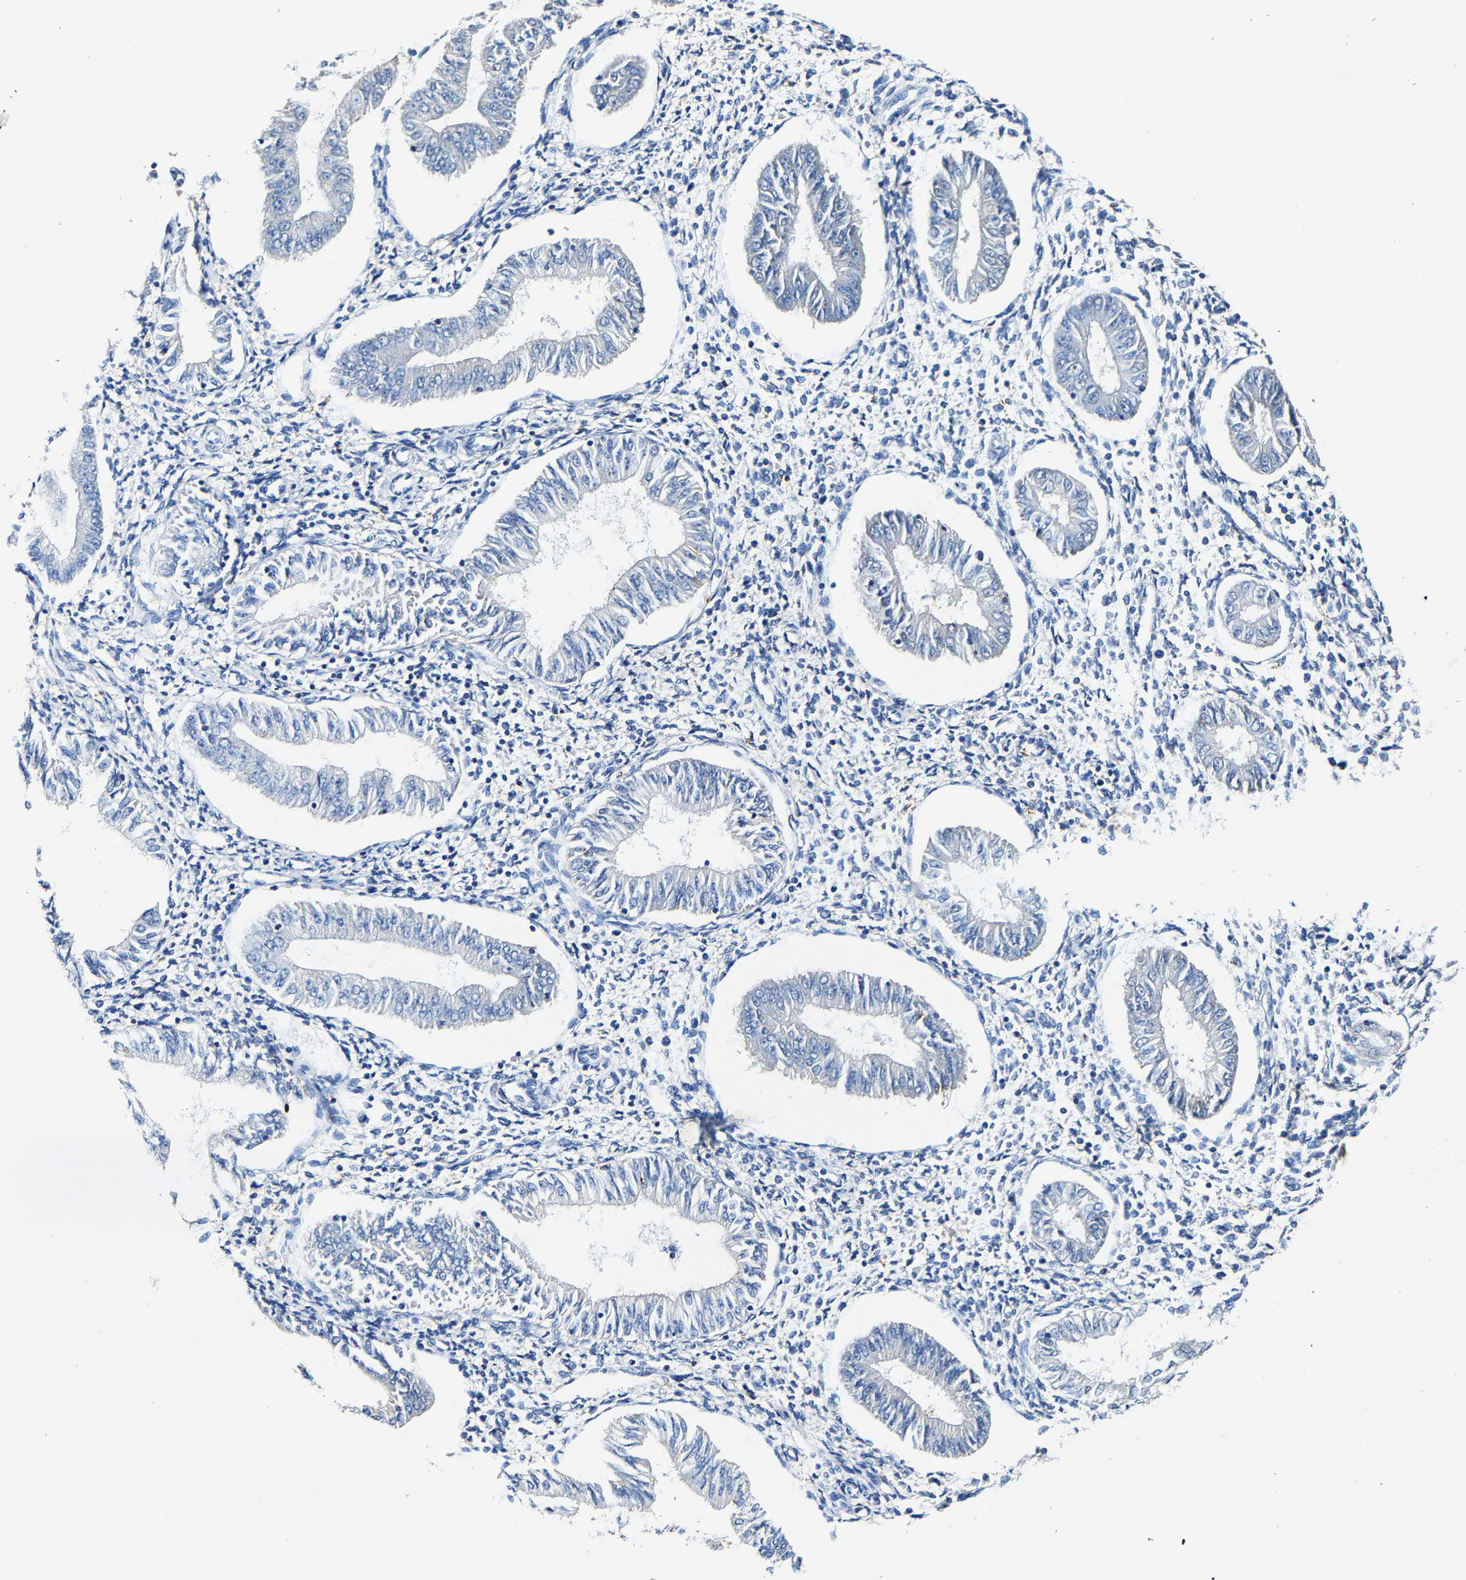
{"staining": {"intensity": "negative", "quantity": "none", "location": "none"}, "tissue": "endometrium", "cell_type": "Cells in endometrial stroma", "image_type": "normal", "snomed": [{"axis": "morphology", "description": "Normal tissue, NOS"}, {"axis": "topography", "description": "Endometrium"}], "caption": "The immunohistochemistry (IHC) image has no significant expression in cells in endometrial stroma of endometrium. (Brightfield microscopy of DAB (3,3'-diaminobenzidine) immunohistochemistry at high magnification).", "gene": "SLC25A25", "patient": {"sex": "female", "age": 50}}